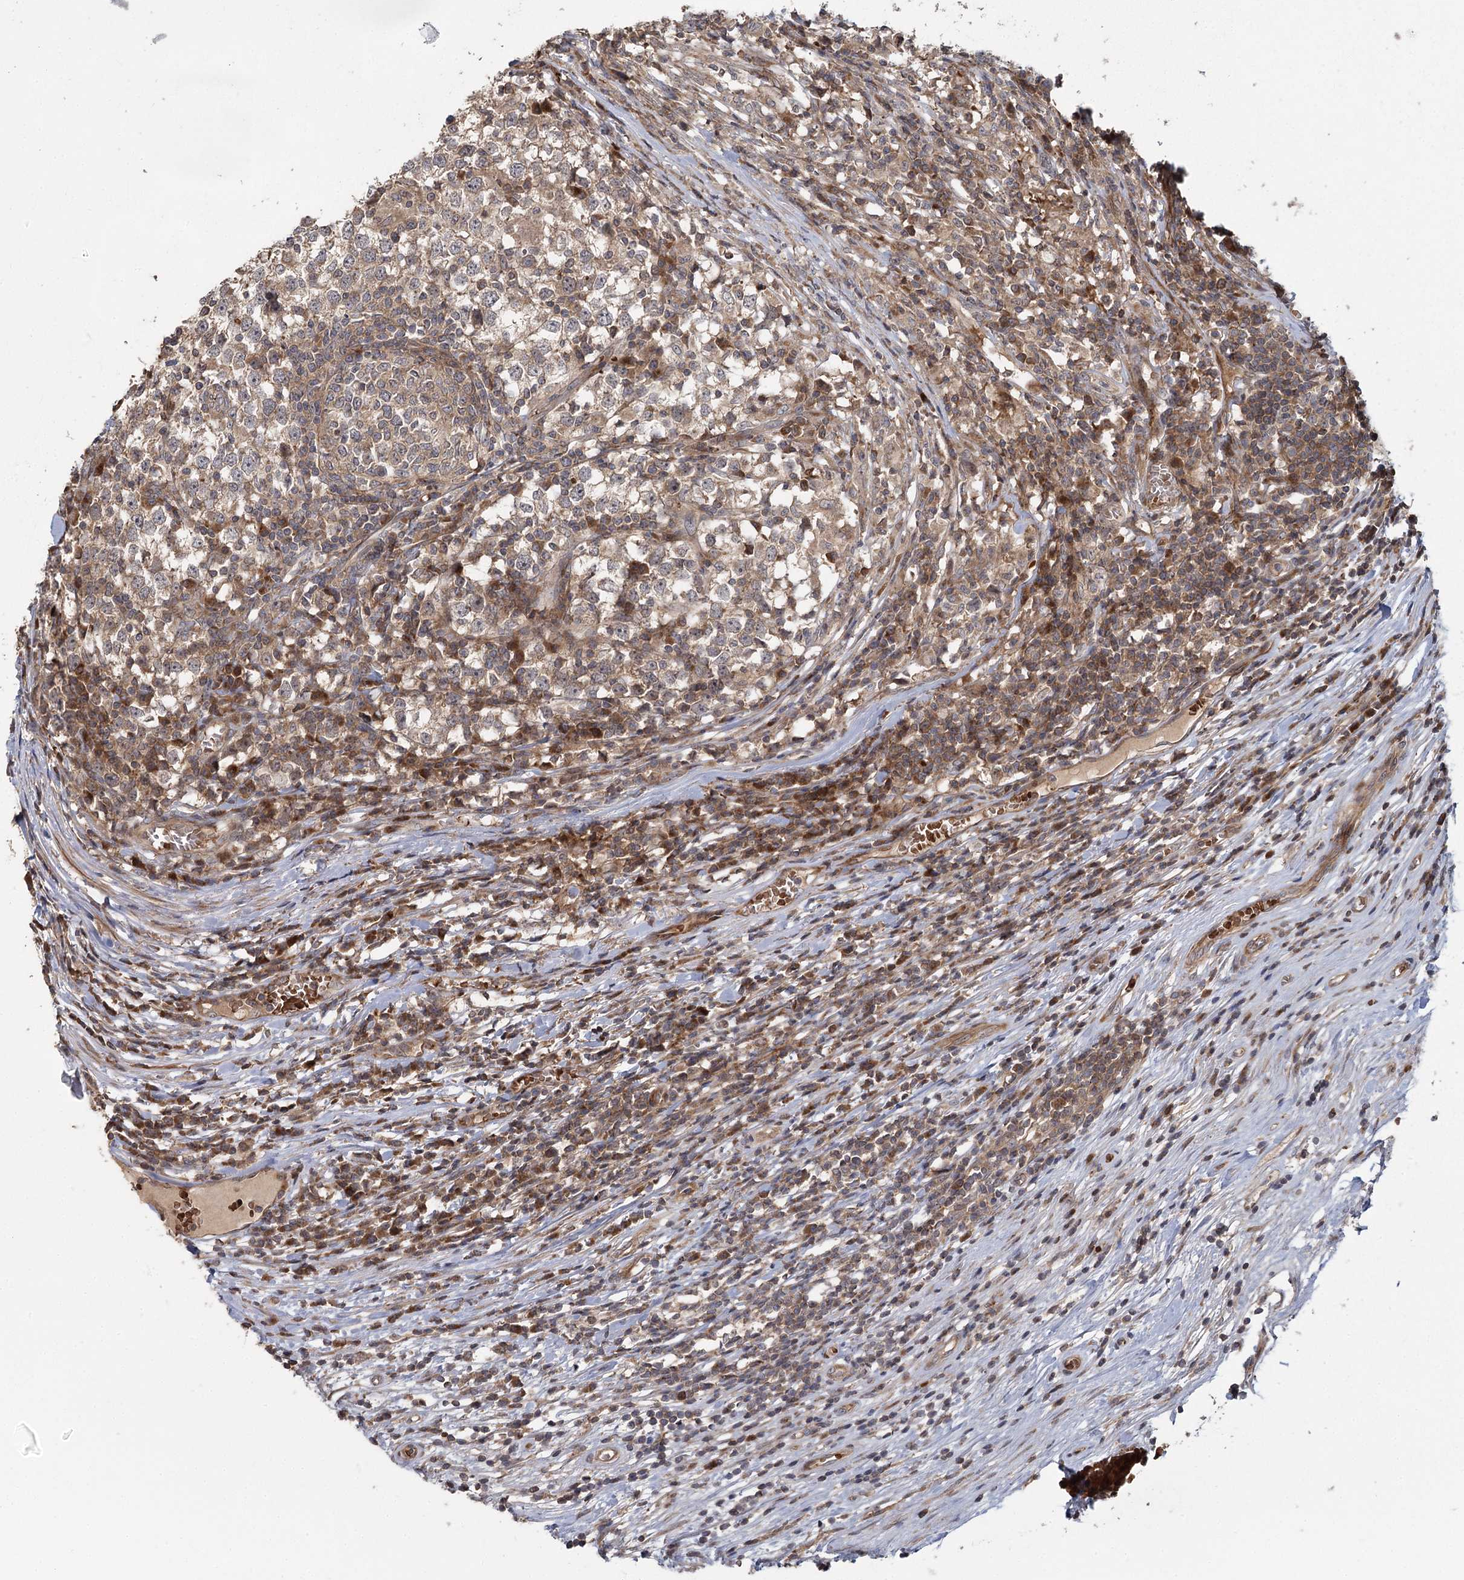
{"staining": {"intensity": "weak", "quantity": ">75%", "location": "cytoplasmic/membranous"}, "tissue": "testis cancer", "cell_type": "Tumor cells", "image_type": "cancer", "snomed": [{"axis": "morphology", "description": "Seminoma, NOS"}, {"axis": "topography", "description": "Testis"}], "caption": "The photomicrograph demonstrates a brown stain indicating the presence of a protein in the cytoplasmic/membranous of tumor cells in testis seminoma.", "gene": "RAPGEF6", "patient": {"sex": "male", "age": 65}}